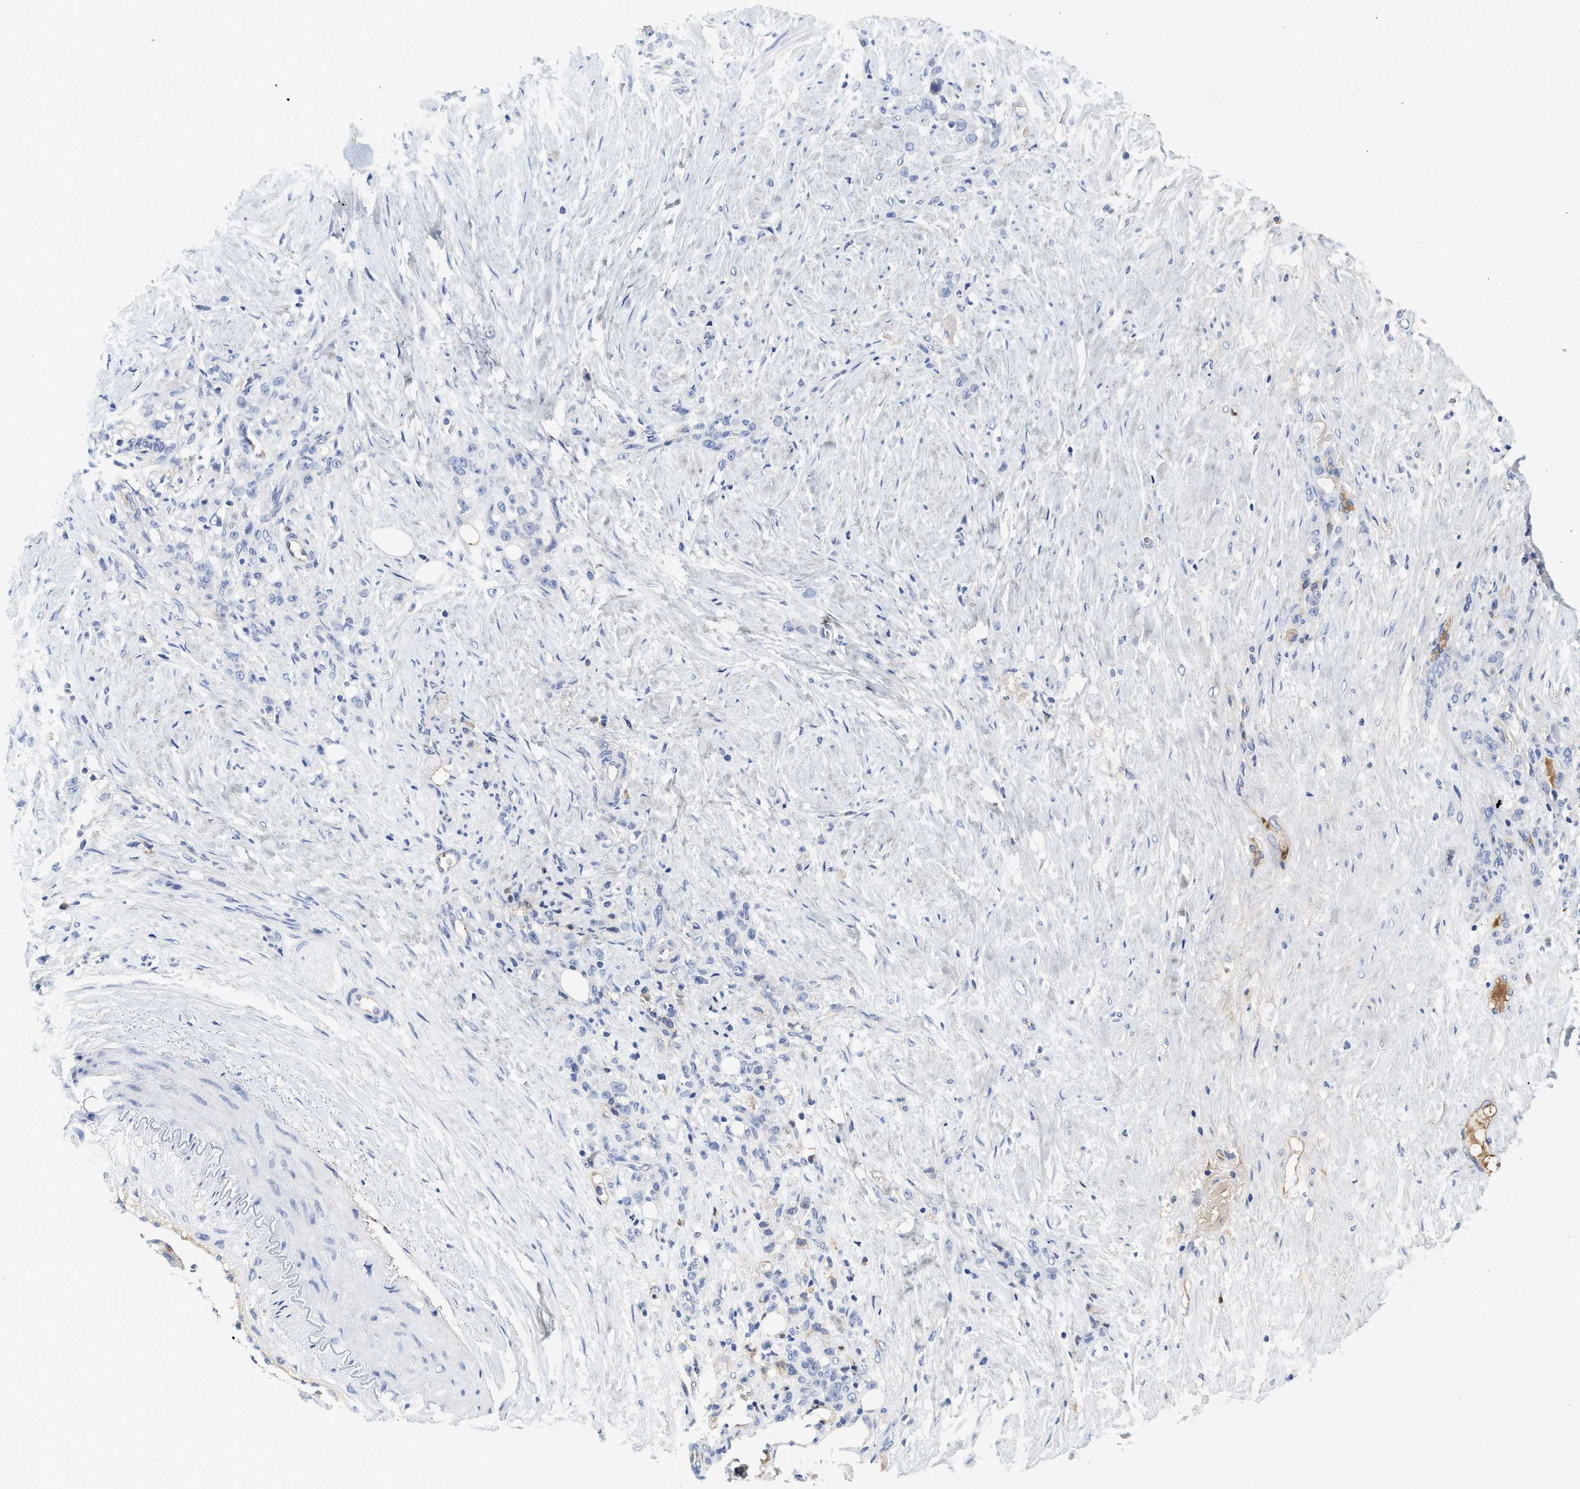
{"staining": {"intensity": "negative", "quantity": "none", "location": "none"}, "tissue": "stomach cancer", "cell_type": "Tumor cells", "image_type": "cancer", "snomed": [{"axis": "morphology", "description": "Adenocarcinoma, NOS"}, {"axis": "topography", "description": "Stomach"}], "caption": "High magnification brightfield microscopy of adenocarcinoma (stomach) stained with DAB (3,3'-diaminobenzidine) (brown) and counterstained with hematoxylin (blue): tumor cells show no significant staining.", "gene": "C2", "patient": {"sex": "male", "age": 82}}